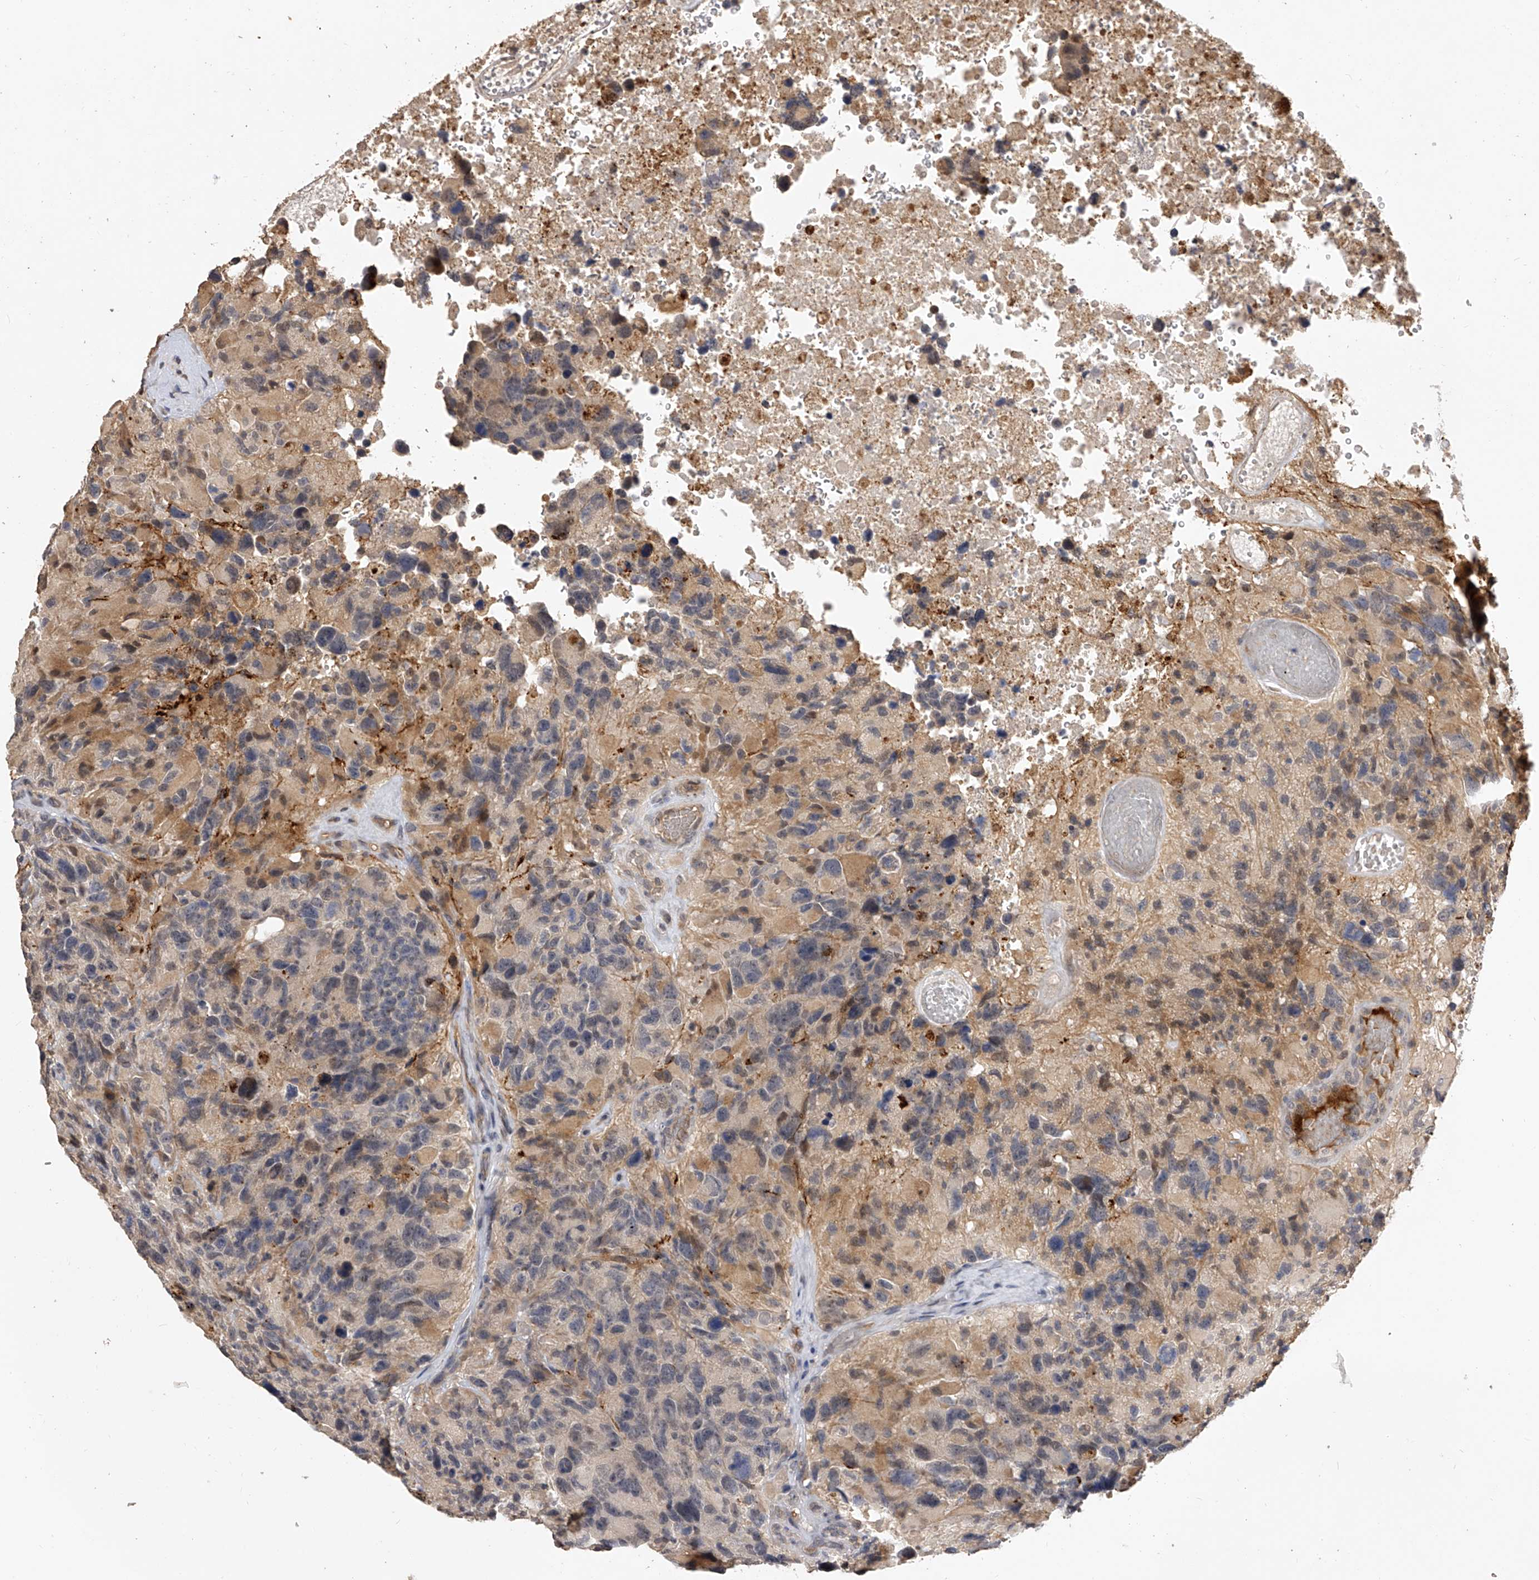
{"staining": {"intensity": "negative", "quantity": "none", "location": "none"}, "tissue": "glioma", "cell_type": "Tumor cells", "image_type": "cancer", "snomed": [{"axis": "morphology", "description": "Glioma, malignant, High grade"}, {"axis": "topography", "description": "Brain"}], "caption": "Immunohistochemical staining of malignant high-grade glioma demonstrates no significant staining in tumor cells. (Stains: DAB (3,3'-diaminobenzidine) IHC with hematoxylin counter stain, Microscopy: brightfield microscopy at high magnification).", "gene": "CFAP410", "patient": {"sex": "male", "age": 69}}